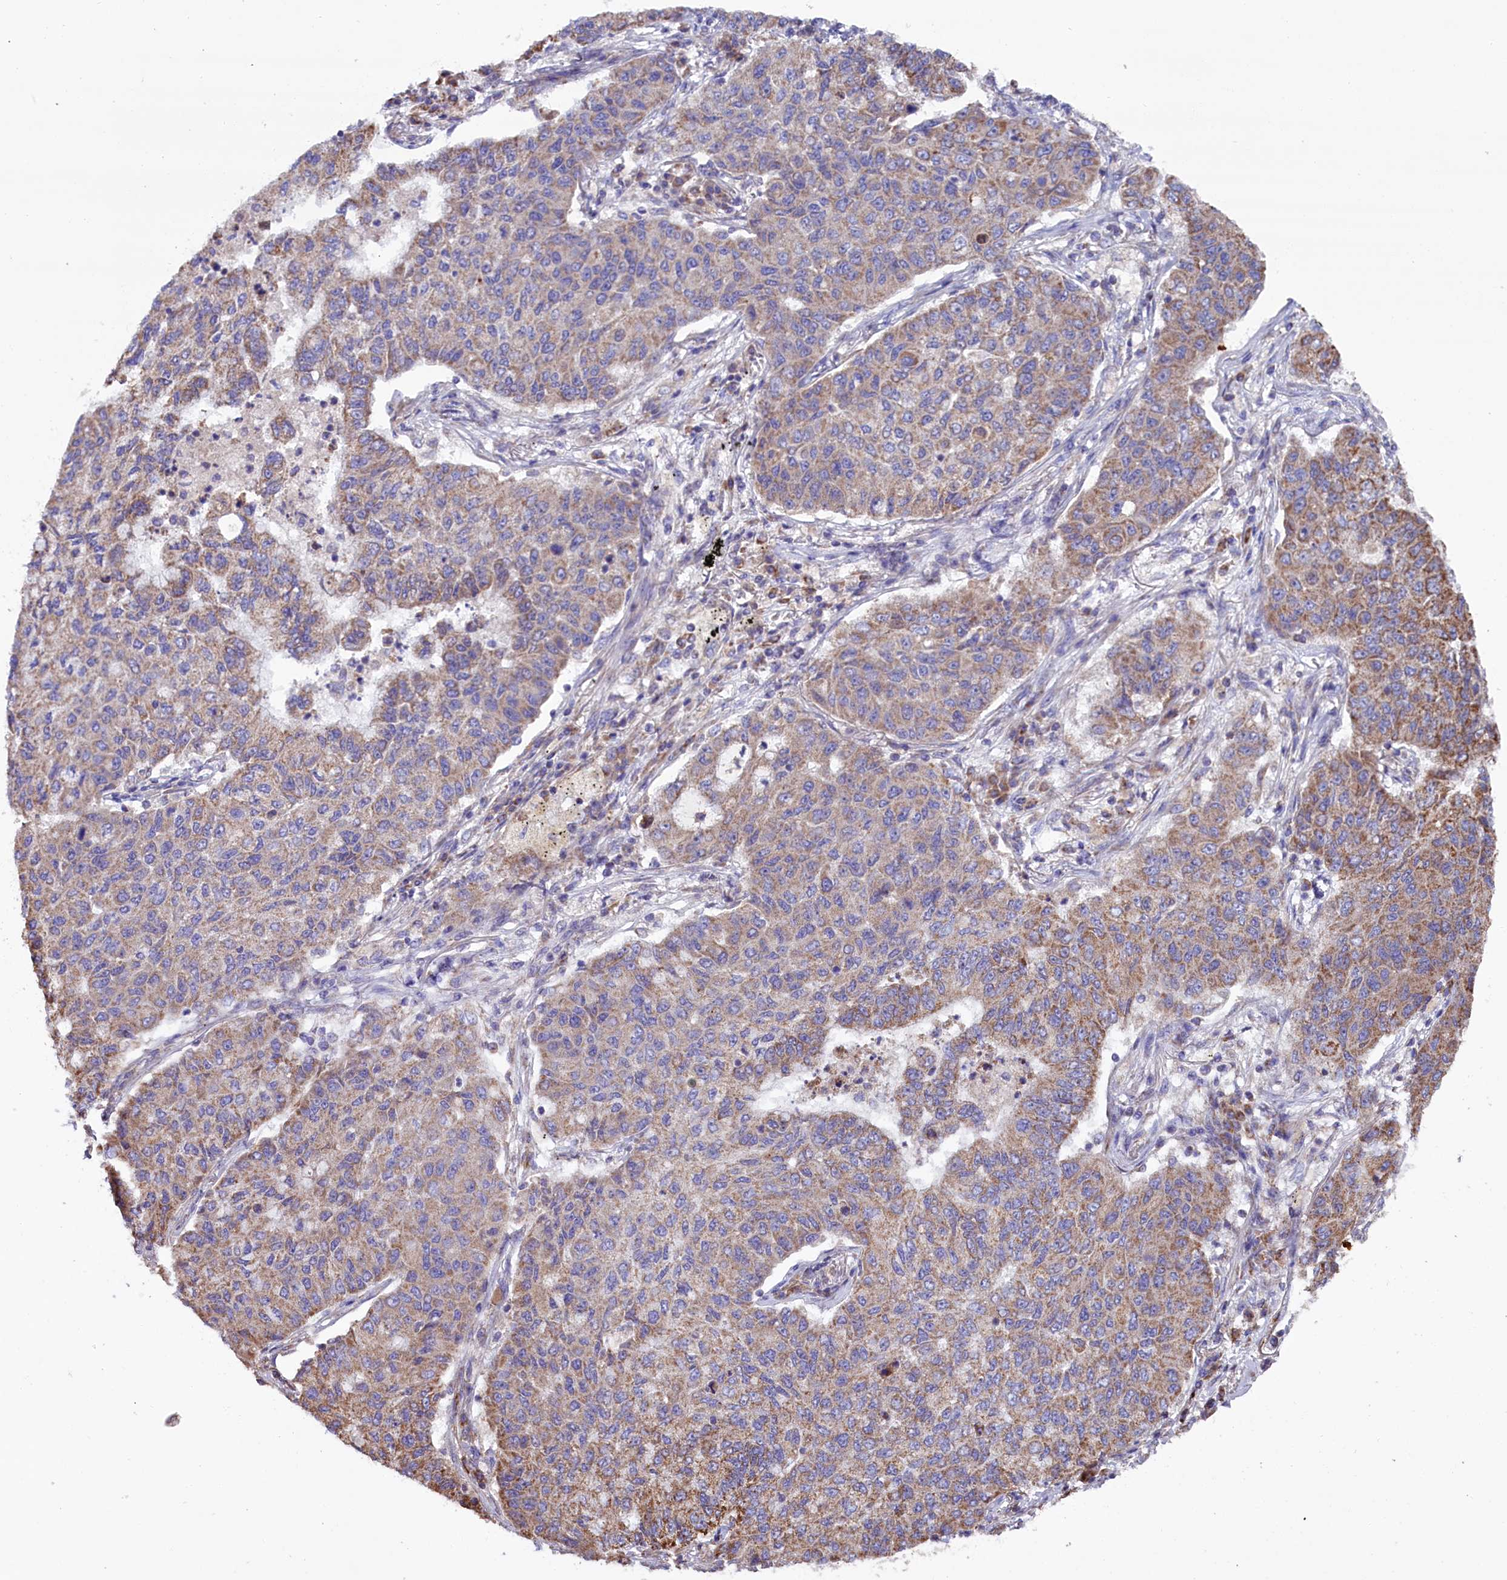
{"staining": {"intensity": "moderate", "quantity": ">75%", "location": "cytoplasmic/membranous"}, "tissue": "lung cancer", "cell_type": "Tumor cells", "image_type": "cancer", "snomed": [{"axis": "morphology", "description": "Squamous cell carcinoma, NOS"}, {"axis": "topography", "description": "Lung"}], "caption": "A micrograph showing moderate cytoplasmic/membranous positivity in approximately >75% of tumor cells in lung squamous cell carcinoma, as visualized by brown immunohistochemical staining.", "gene": "ZSWIM1", "patient": {"sex": "male", "age": 74}}